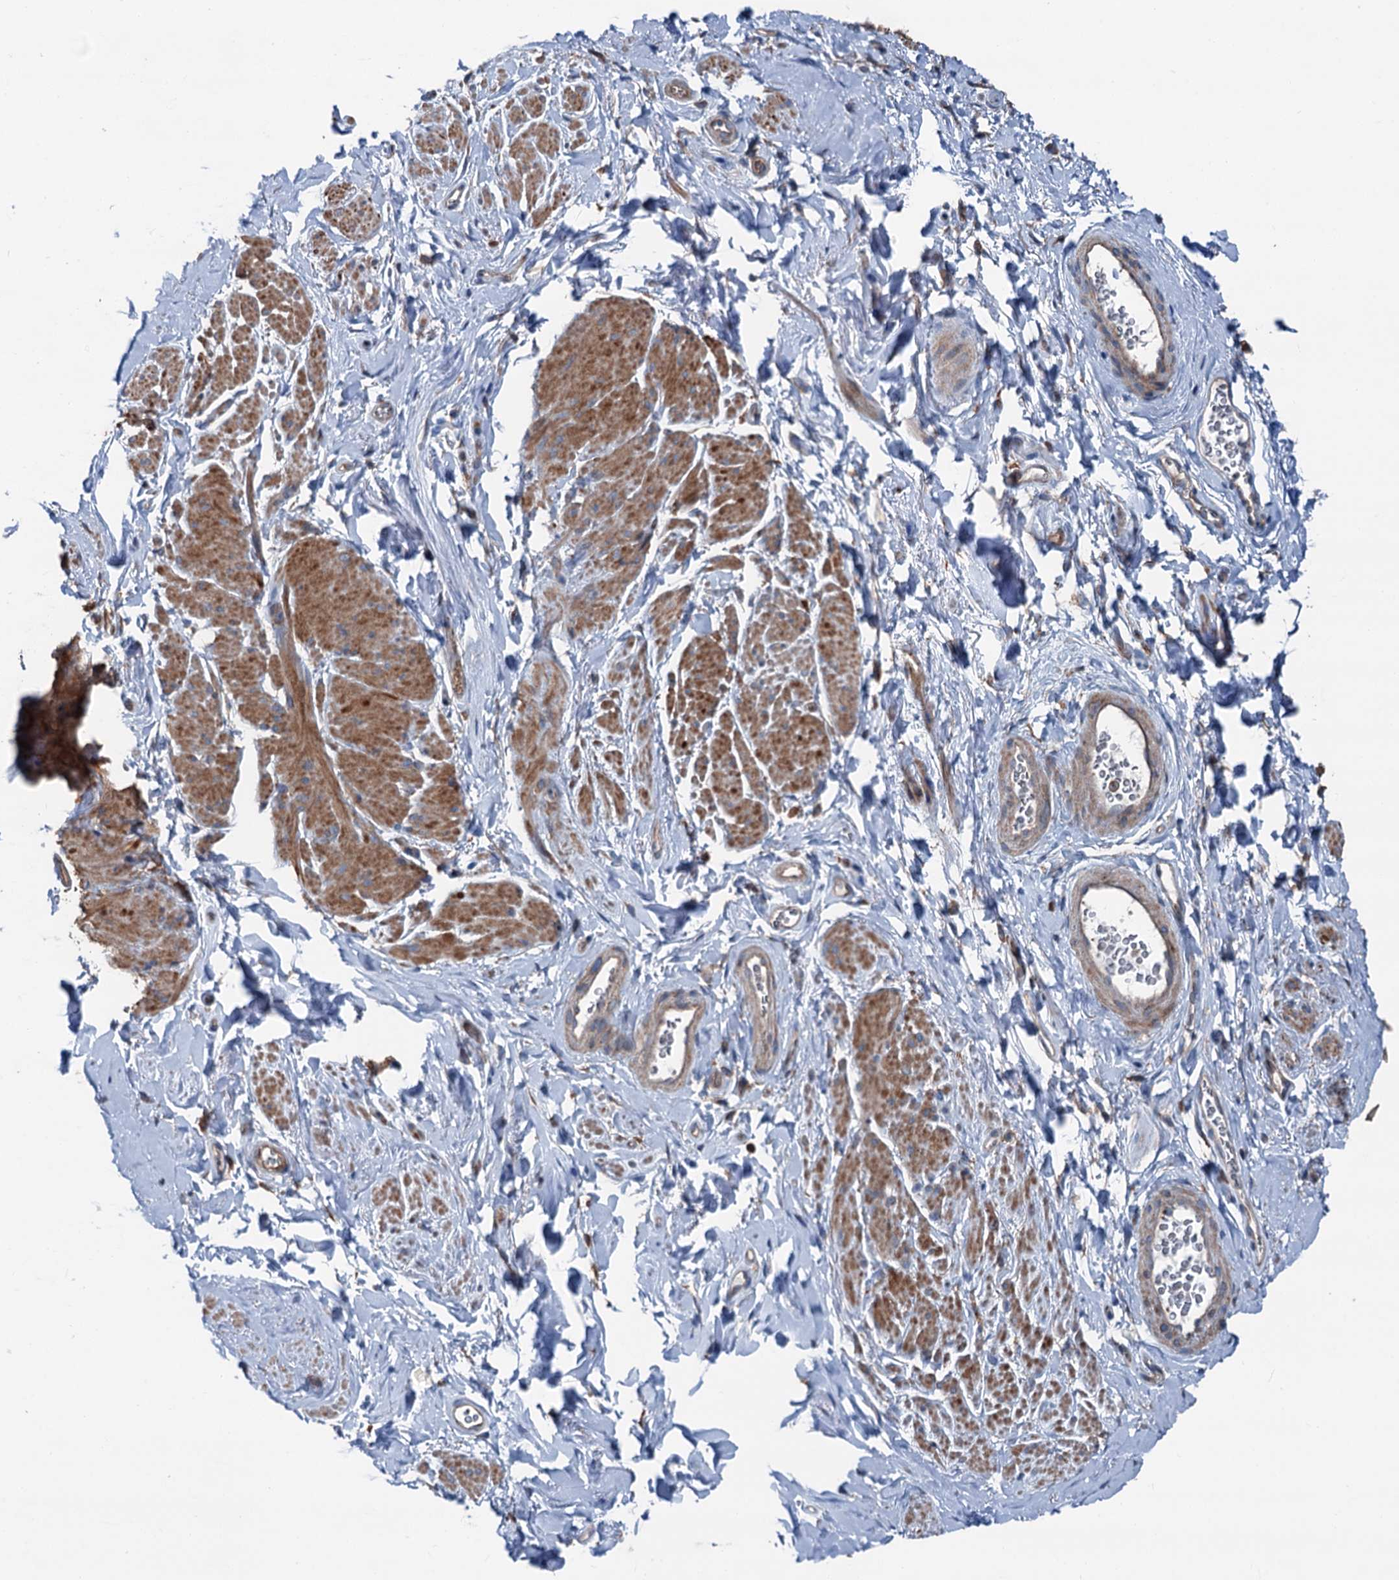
{"staining": {"intensity": "moderate", "quantity": ">75%", "location": "cytoplasmic/membranous"}, "tissue": "smooth muscle", "cell_type": "Smooth muscle cells", "image_type": "normal", "snomed": [{"axis": "morphology", "description": "Normal tissue, NOS"}, {"axis": "topography", "description": "Smooth muscle"}, {"axis": "topography", "description": "Peripheral nerve tissue"}], "caption": "An image of human smooth muscle stained for a protein reveals moderate cytoplasmic/membranous brown staining in smooth muscle cells. (DAB = brown stain, brightfield microscopy at high magnification).", "gene": "RUFY1", "patient": {"sex": "male", "age": 69}}